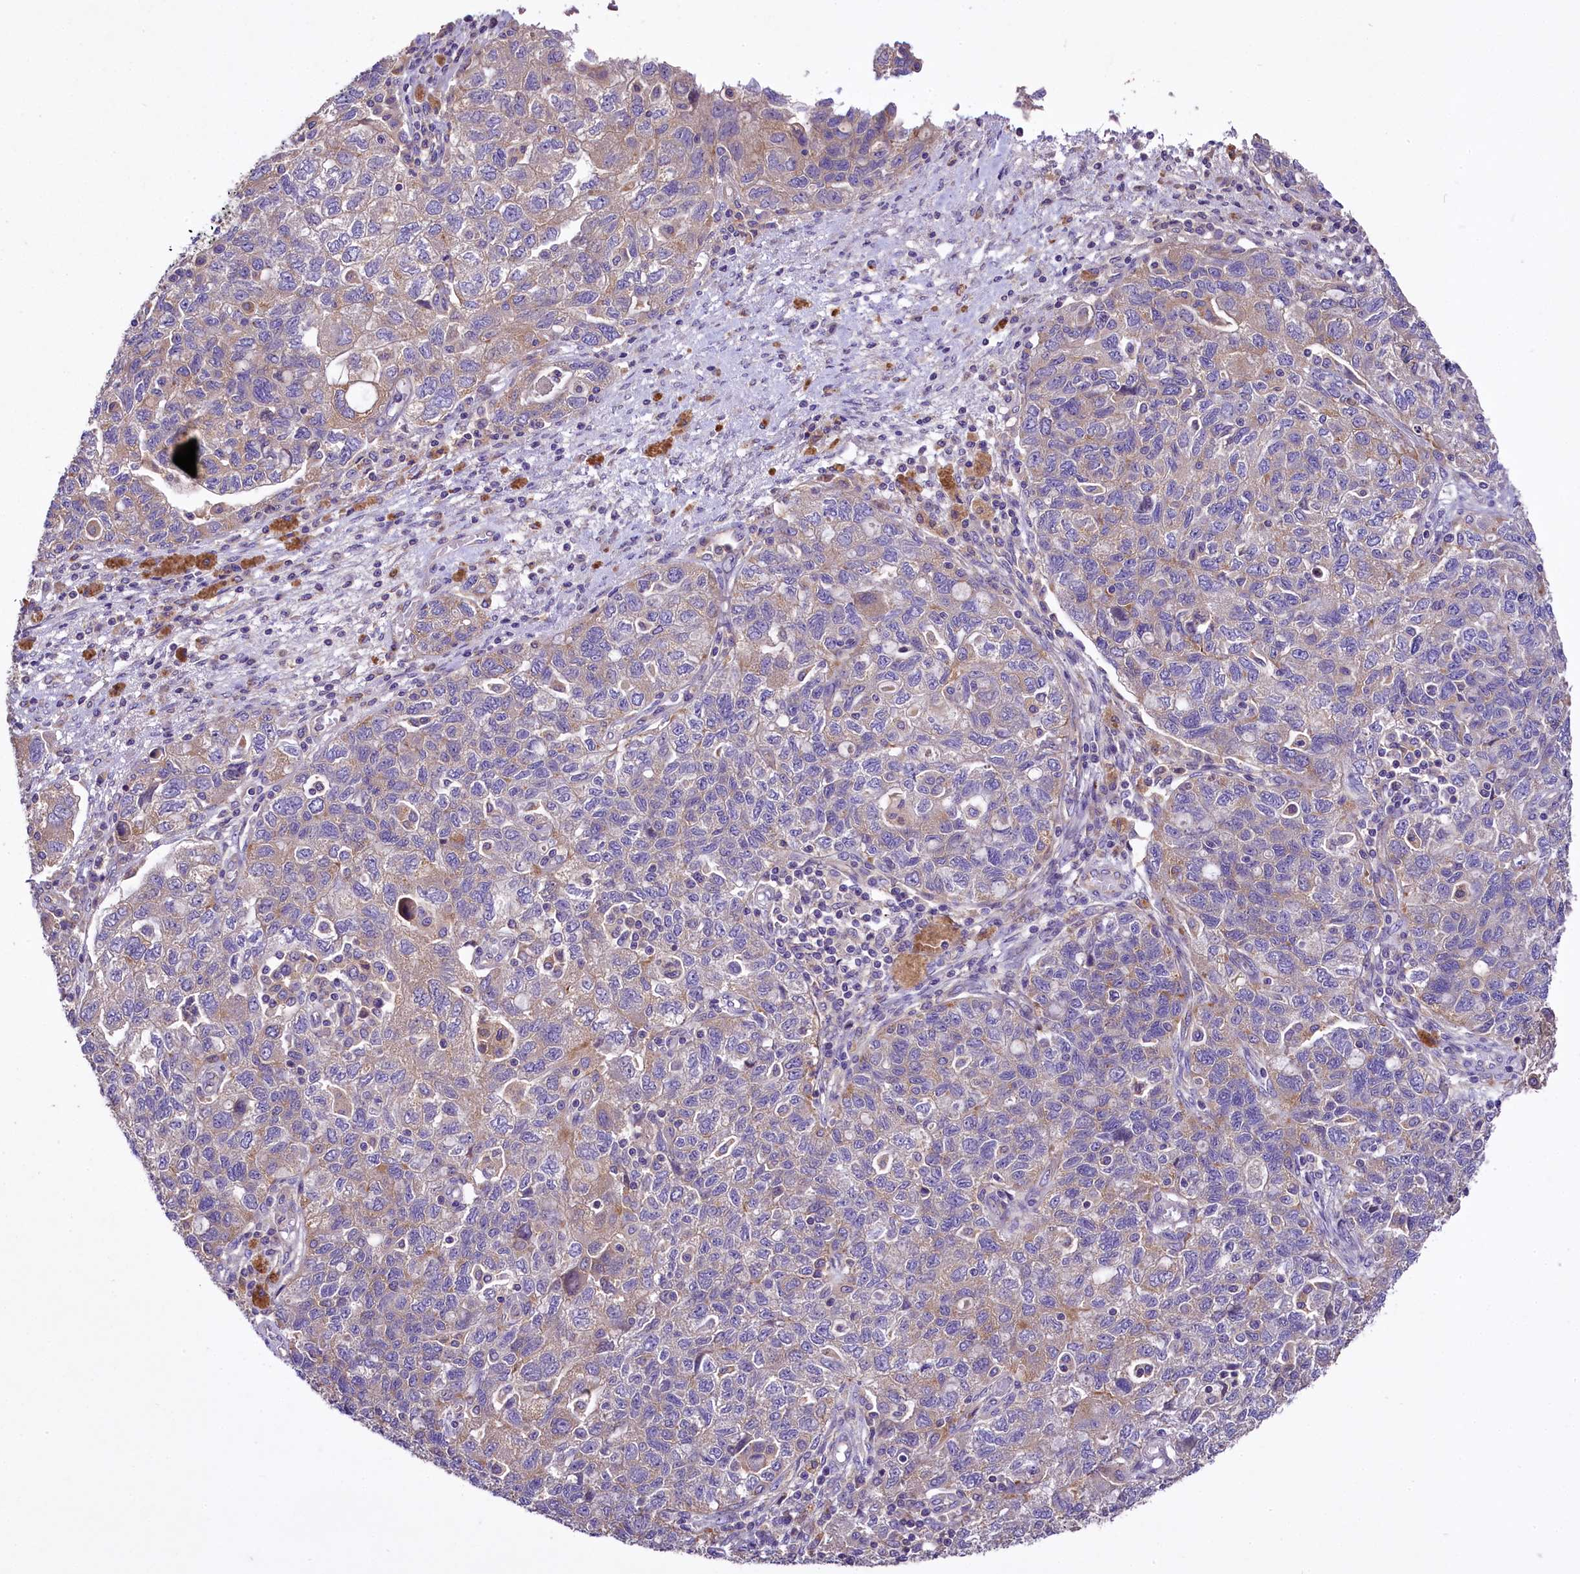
{"staining": {"intensity": "weak", "quantity": "<25%", "location": "cytoplasmic/membranous"}, "tissue": "ovarian cancer", "cell_type": "Tumor cells", "image_type": "cancer", "snomed": [{"axis": "morphology", "description": "Carcinoma, NOS"}, {"axis": "morphology", "description": "Cystadenocarcinoma, serous, NOS"}, {"axis": "topography", "description": "Ovary"}], "caption": "IHC image of ovarian carcinoma stained for a protein (brown), which shows no positivity in tumor cells. The staining was performed using DAB (3,3'-diaminobenzidine) to visualize the protein expression in brown, while the nuclei were stained in blue with hematoxylin (Magnification: 20x).", "gene": "PEMT", "patient": {"sex": "female", "age": 69}}